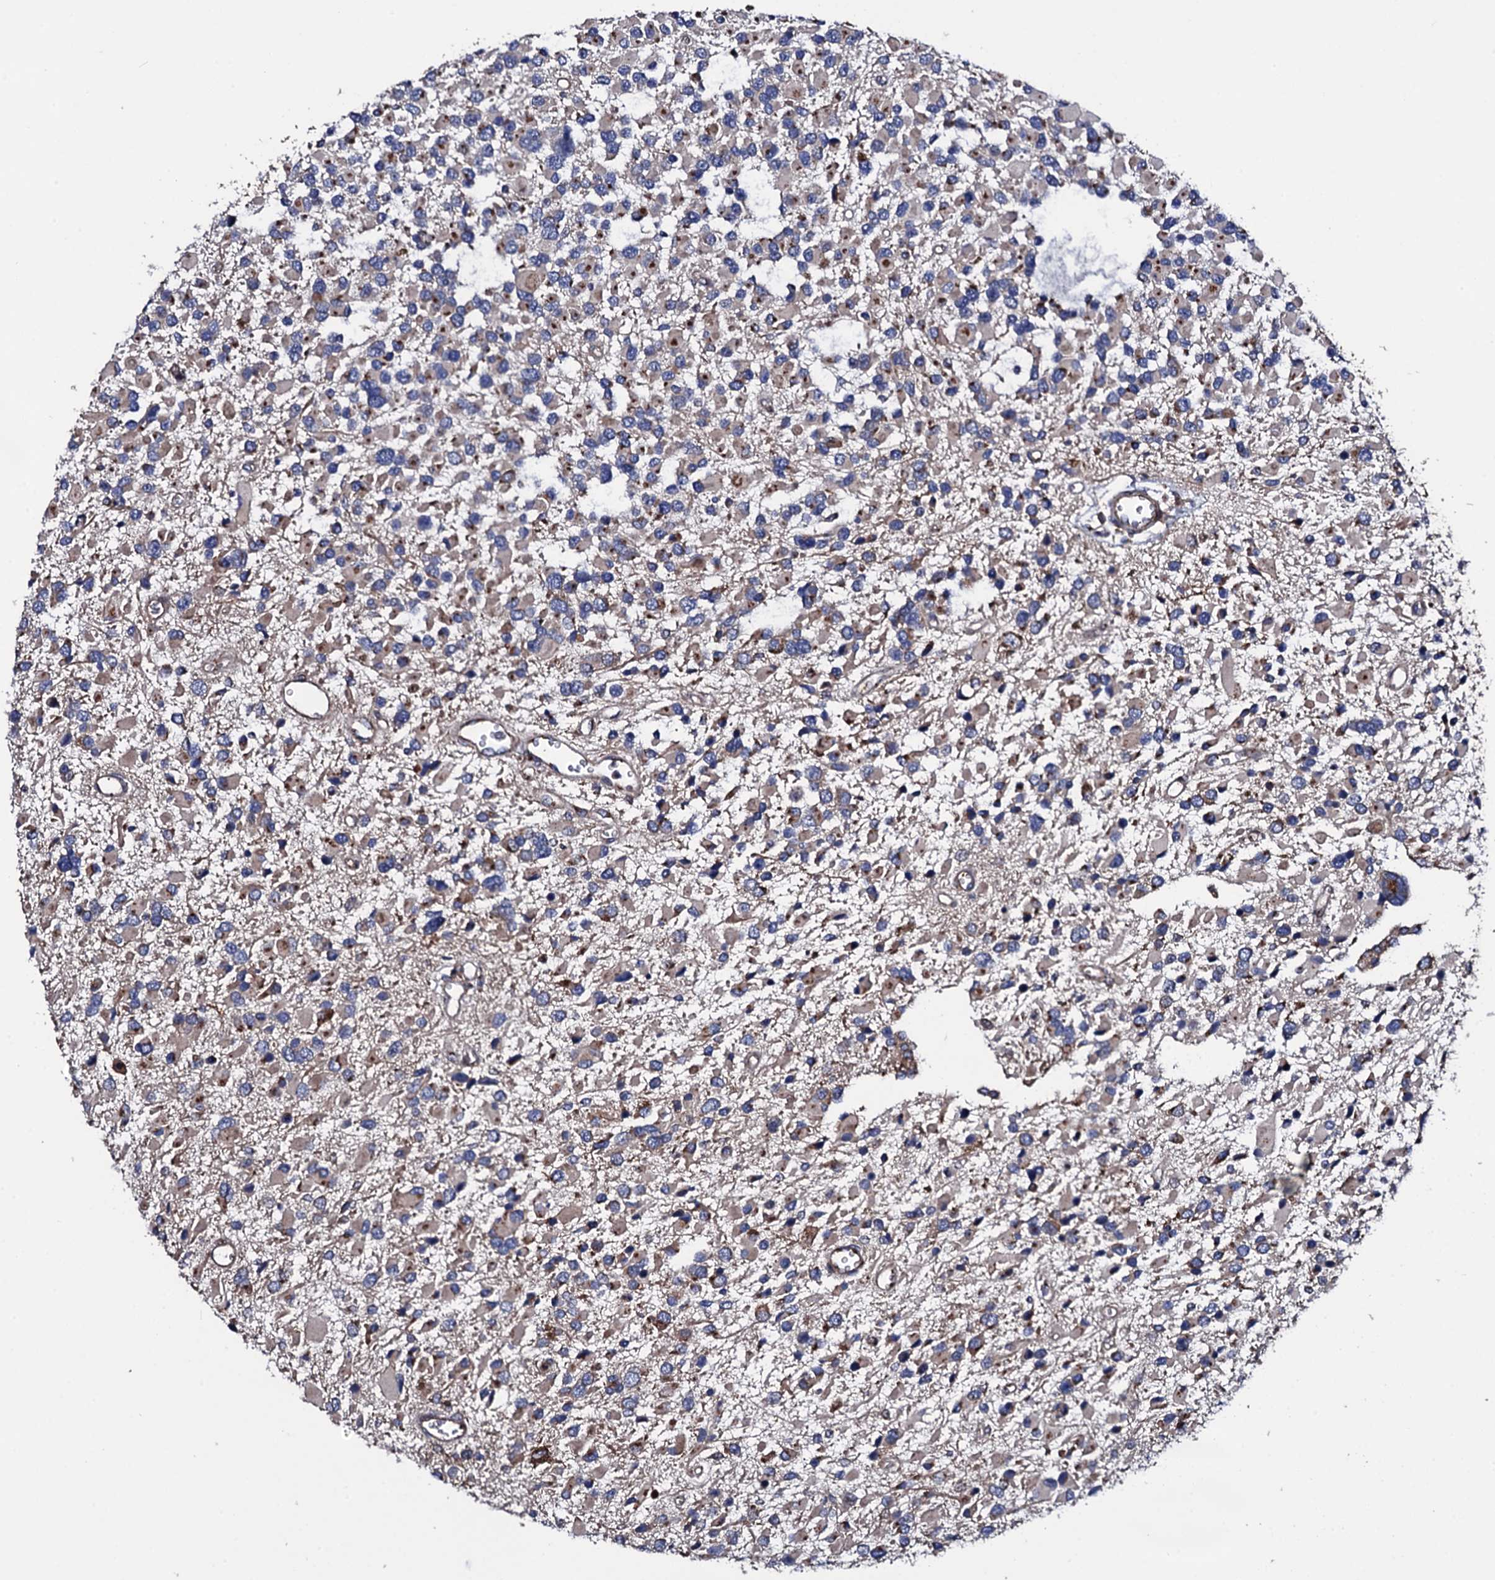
{"staining": {"intensity": "moderate", "quantity": "<25%", "location": "cytoplasmic/membranous"}, "tissue": "glioma", "cell_type": "Tumor cells", "image_type": "cancer", "snomed": [{"axis": "morphology", "description": "Glioma, malignant, High grade"}, {"axis": "topography", "description": "Brain"}], "caption": "Glioma was stained to show a protein in brown. There is low levels of moderate cytoplasmic/membranous expression in about <25% of tumor cells. The staining is performed using DAB (3,3'-diaminobenzidine) brown chromogen to label protein expression. The nuclei are counter-stained blue using hematoxylin.", "gene": "PLET1", "patient": {"sex": "male", "age": 53}}